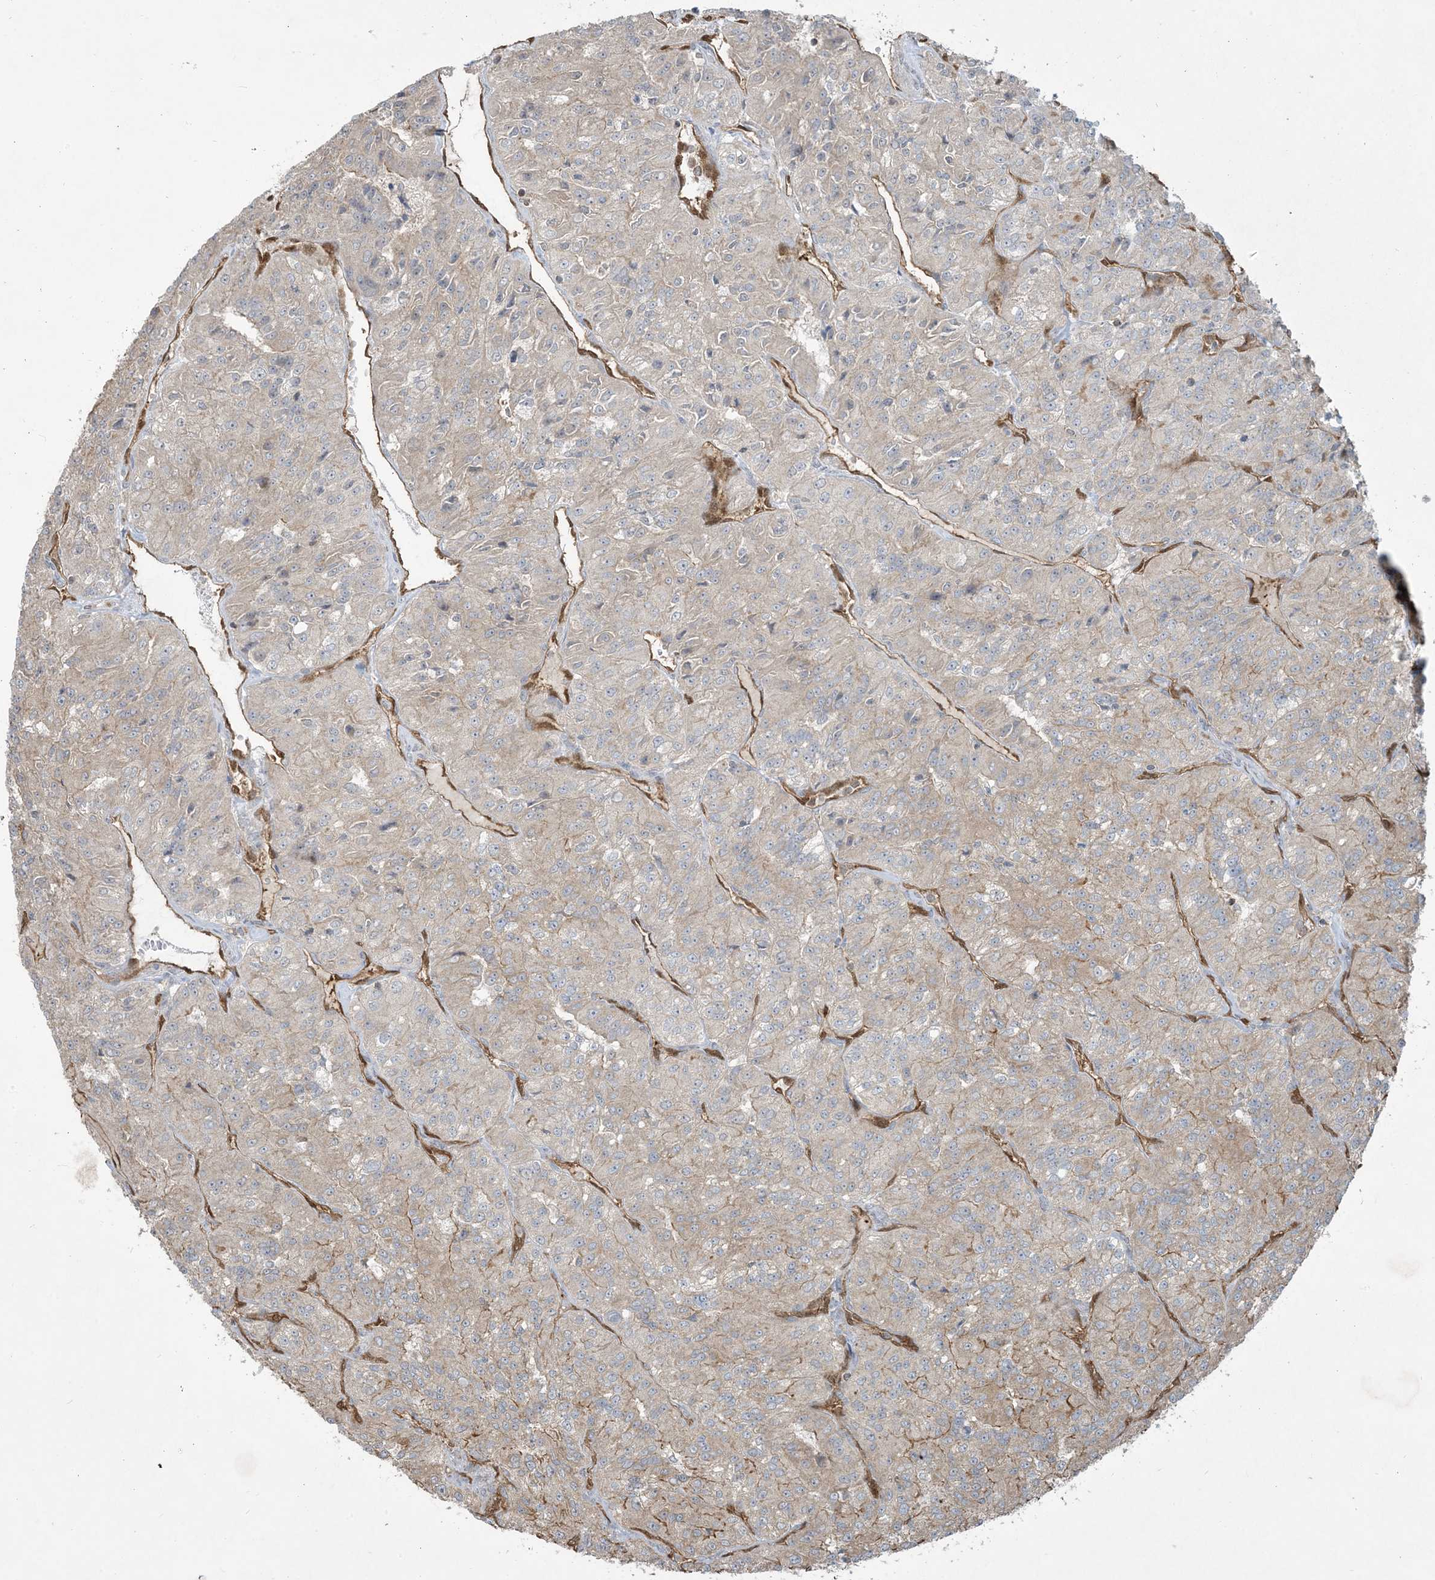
{"staining": {"intensity": "moderate", "quantity": "<25%", "location": "cytoplasmic/membranous"}, "tissue": "renal cancer", "cell_type": "Tumor cells", "image_type": "cancer", "snomed": [{"axis": "morphology", "description": "Adenocarcinoma, NOS"}, {"axis": "topography", "description": "Kidney"}], "caption": "Tumor cells reveal low levels of moderate cytoplasmic/membranous expression in approximately <25% of cells in renal adenocarcinoma. Ihc stains the protein in brown and the nuclei are stained blue.", "gene": "PPM1F", "patient": {"sex": "female", "age": 63}}